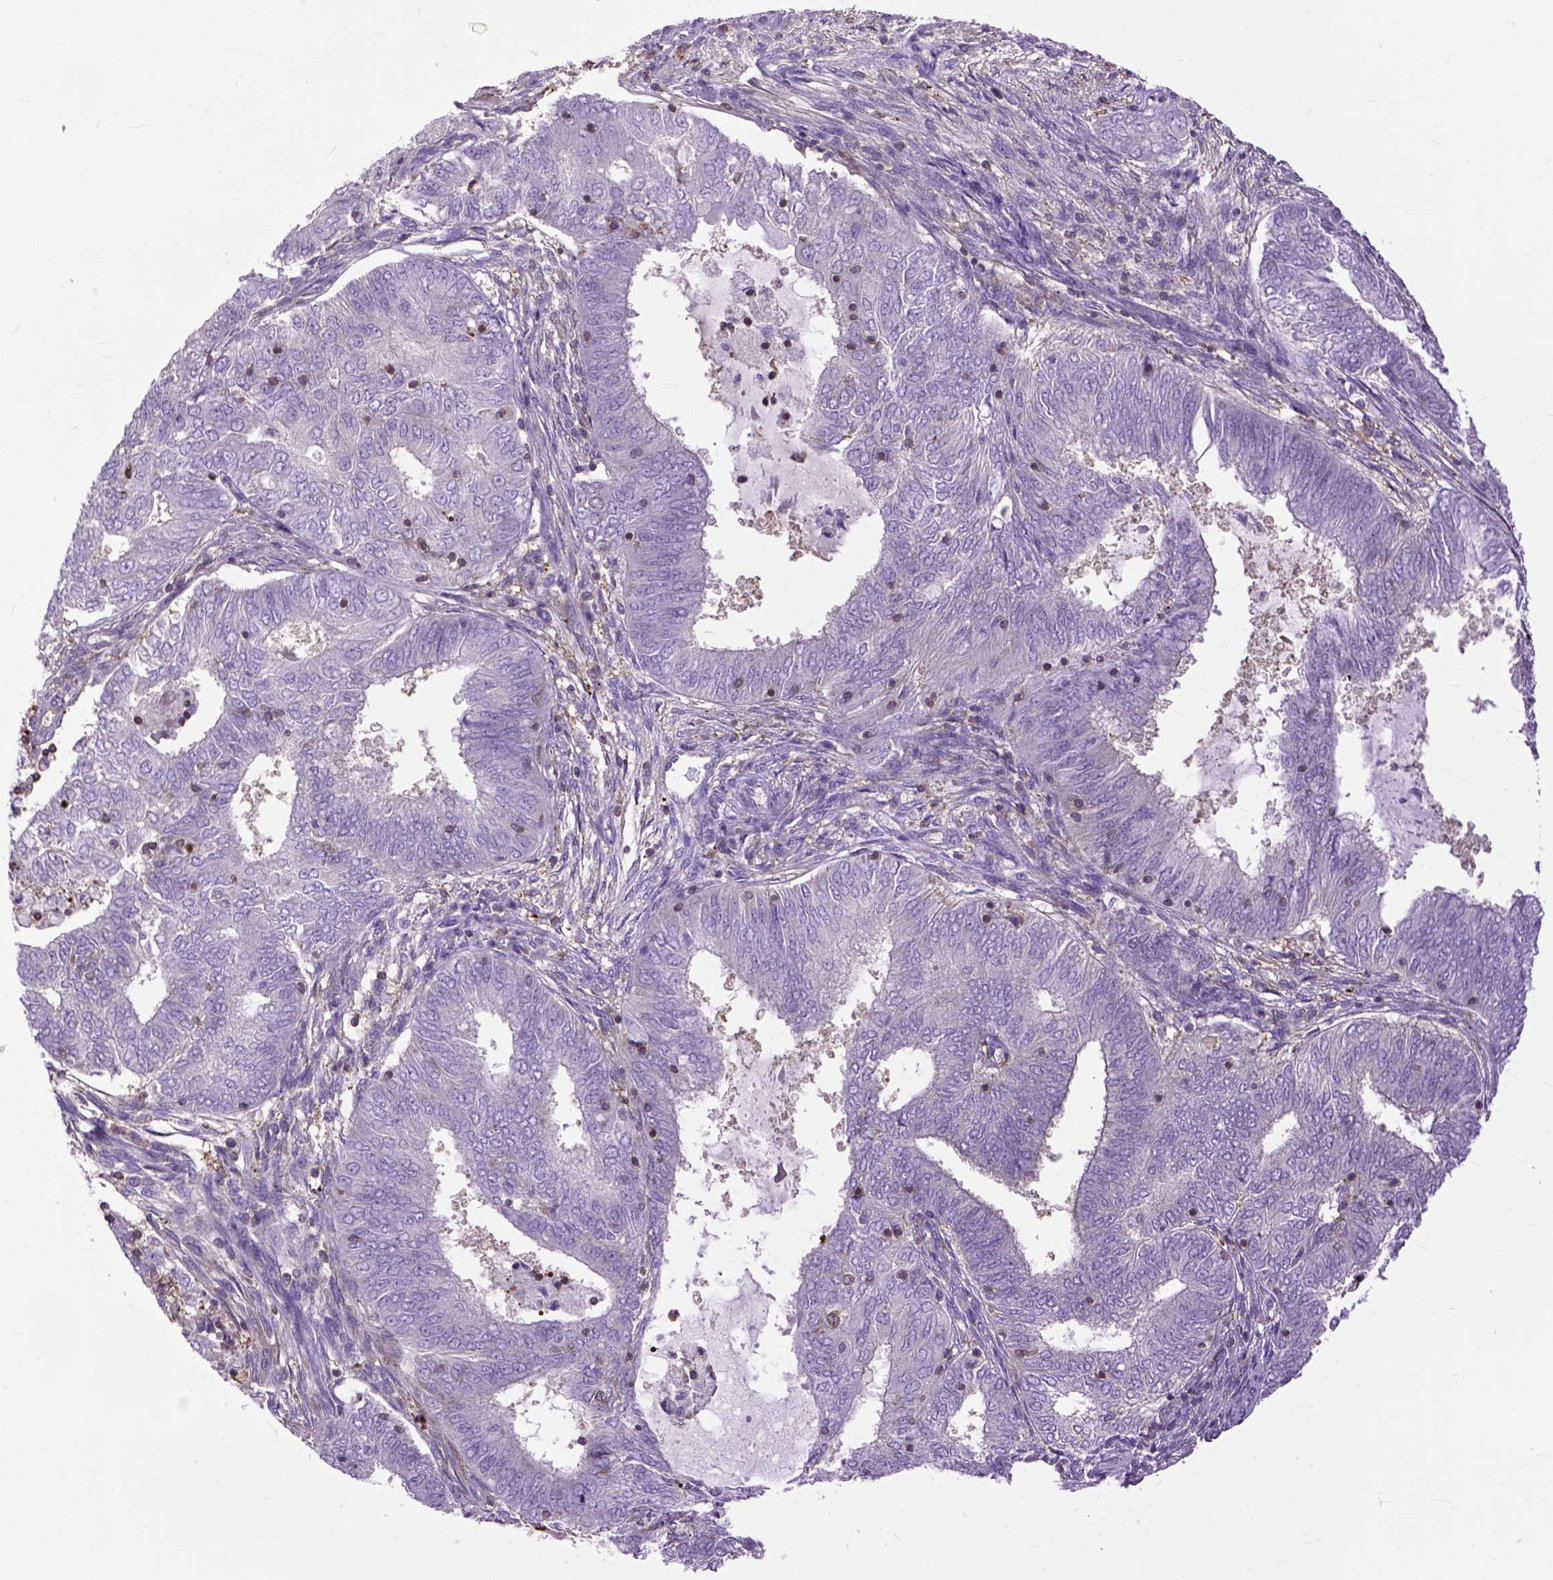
{"staining": {"intensity": "negative", "quantity": "none", "location": "none"}, "tissue": "endometrial cancer", "cell_type": "Tumor cells", "image_type": "cancer", "snomed": [{"axis": "morphology", "description": "Adenocarcinoma, NOS"}, {"axis": "topography", "description": "Endometrium"}], "caption": "Histopathology image shows no protein staining in tumor cells of endometrial cancer tissue.", "gene": "NAMPT", "patient": {"sex": "female", "age": 62}}